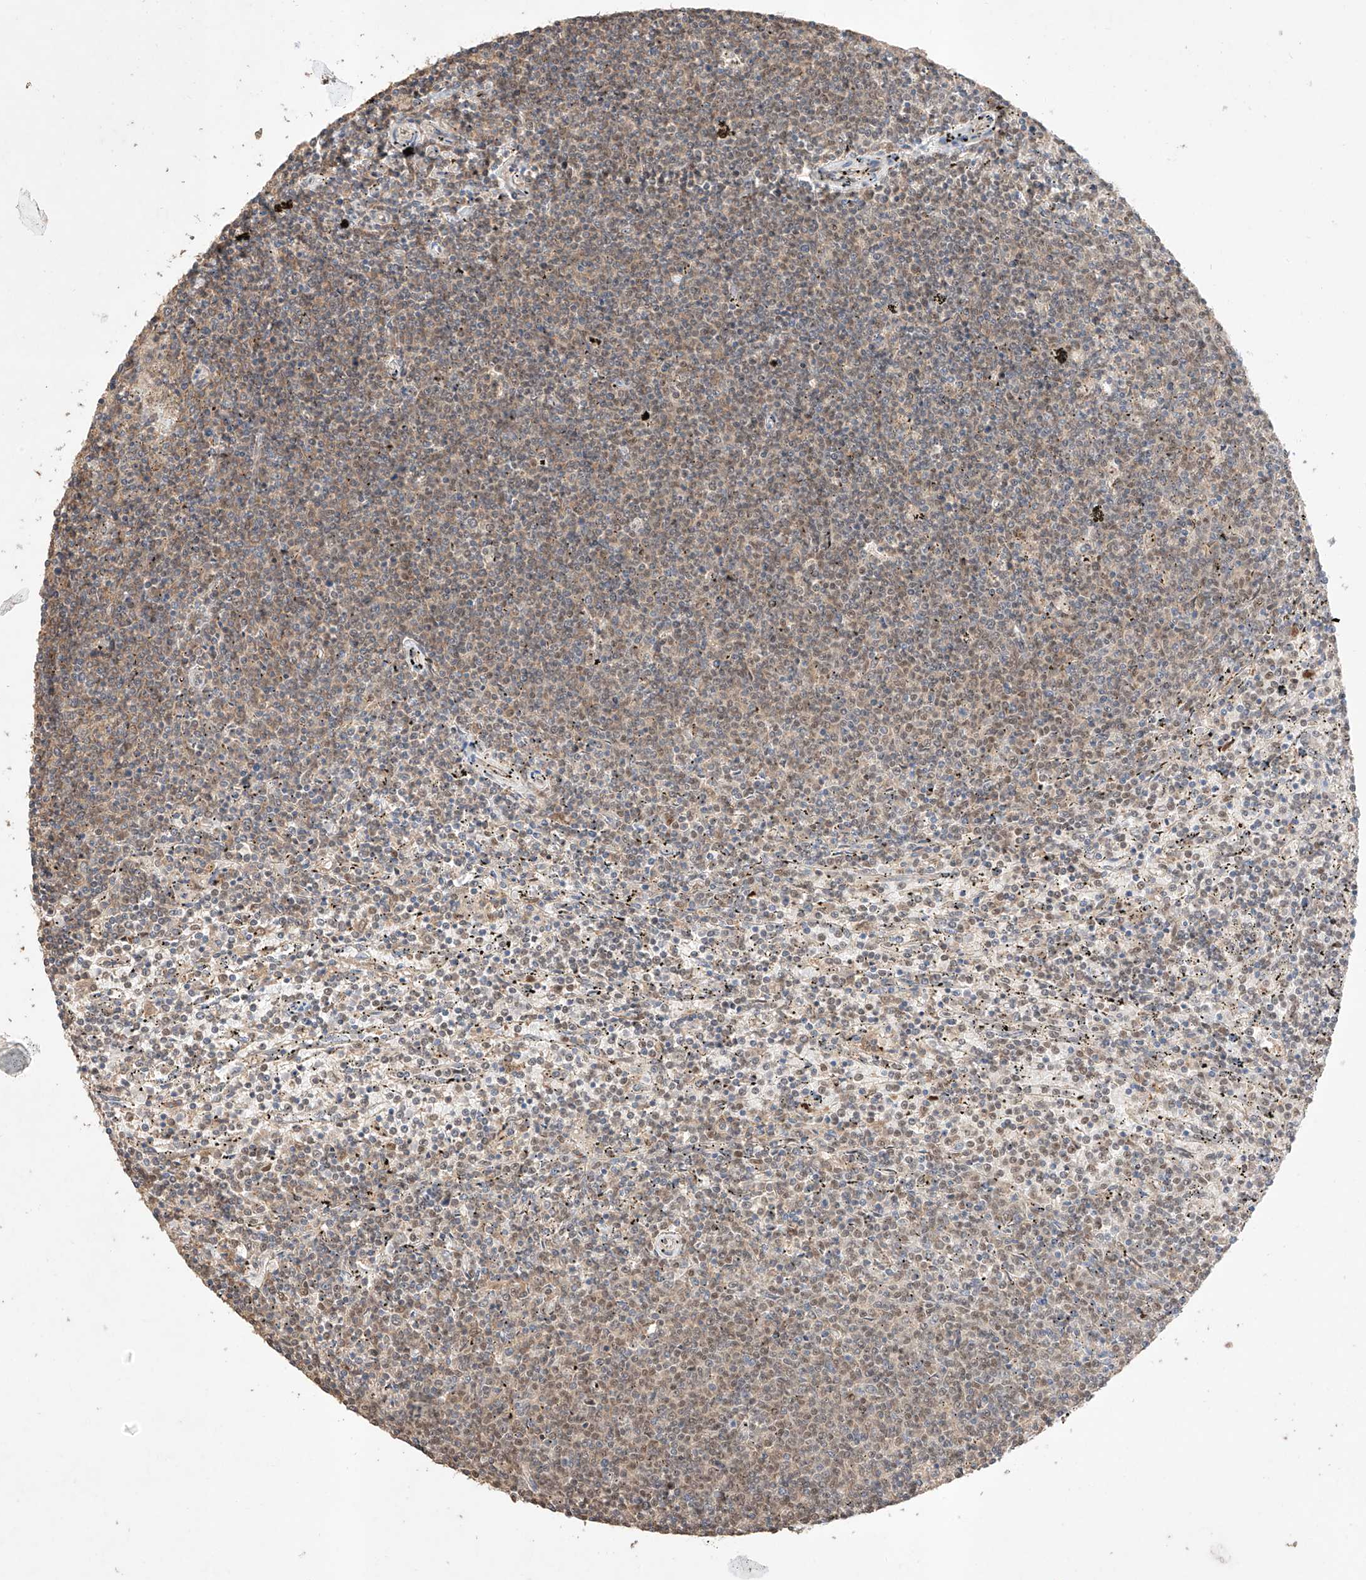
{"staining": {"intensity": "weak", "quantity": "25%-75%", "location": "cytoplasmic/membranous,nuclear"}, "tissue": "lymphoma", "cell_type": "Tumor cells", "image_type": "cancer", "snomed": [{"axis": "morphology", "description": "Malignant lymphoma, non-Hodgkin's type, Low grade"}, {"axis": "topography", "description": "Spleen"}], "caption": "Immunohistochemical staining of human malignant lymphoma, non-Hodgkin's type (low-grade) displays low levels of weak cytoplasmic/membranous and nuclear protein staining in approximately 25%-75% of tumor cells.", "gene": "APIP", "patient": {"sex": "female", "age": 50}}